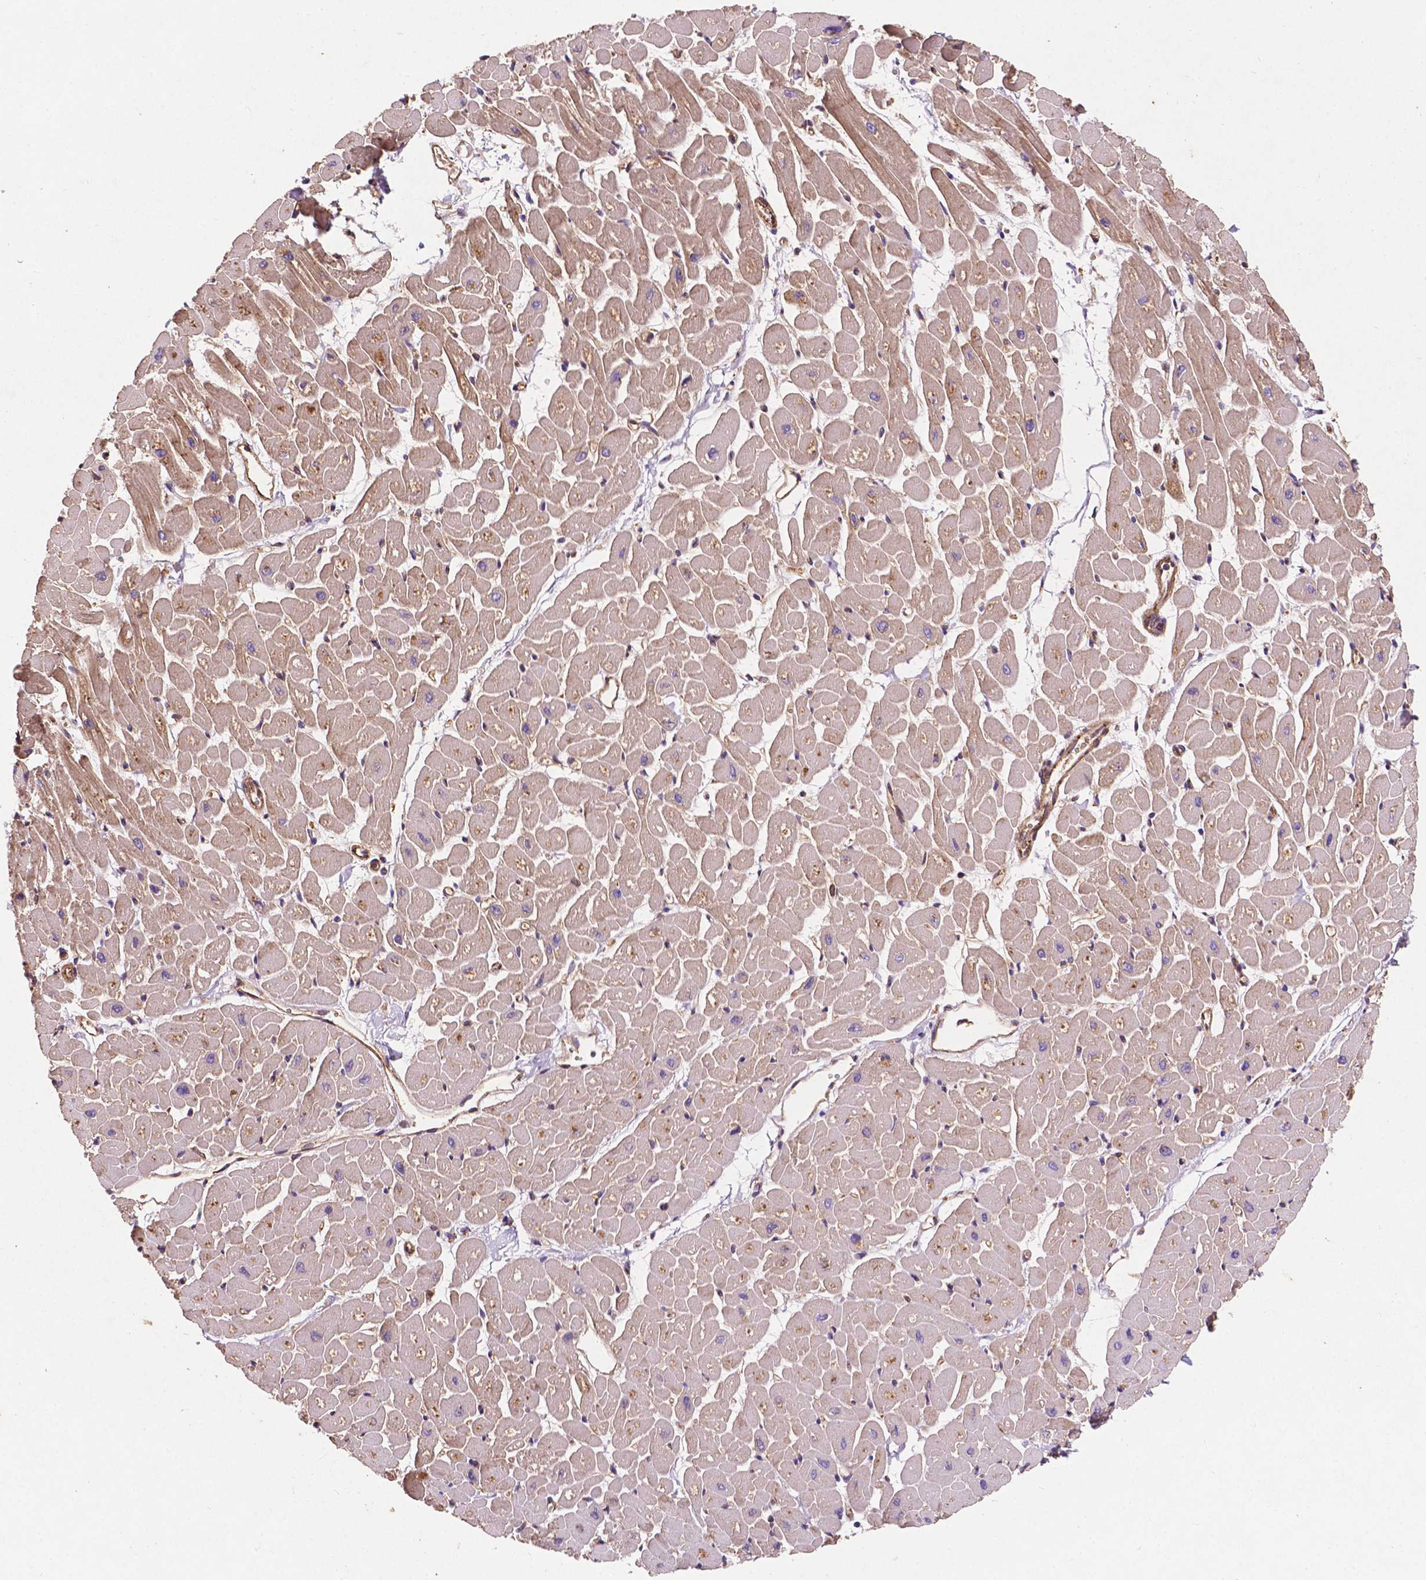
{"staining": {"intensity": "moderate", "quantity": "25%-75%", "location": "cytoplasmic/membranous"}, "tissue": "heart muscle", "cell_type": "Cardiomyocytes", "image_type": "normal", "snomed": [{"axis": "morphology", "description": "Normal tissue, NOS"}, {"axis": "topography", "description": "Heart"}], "caption": "Immunohistochemistry (IHC) (DAB (3,3'-diaminobenzidine)) staining of normal human heart muscle displays moderate cytoplasmic/membranous protein positivity in approximately 25%-75% of cardiomyocytes.", "gene": "CCDC71L", "patient": {"sex": "male", "age": 57}}